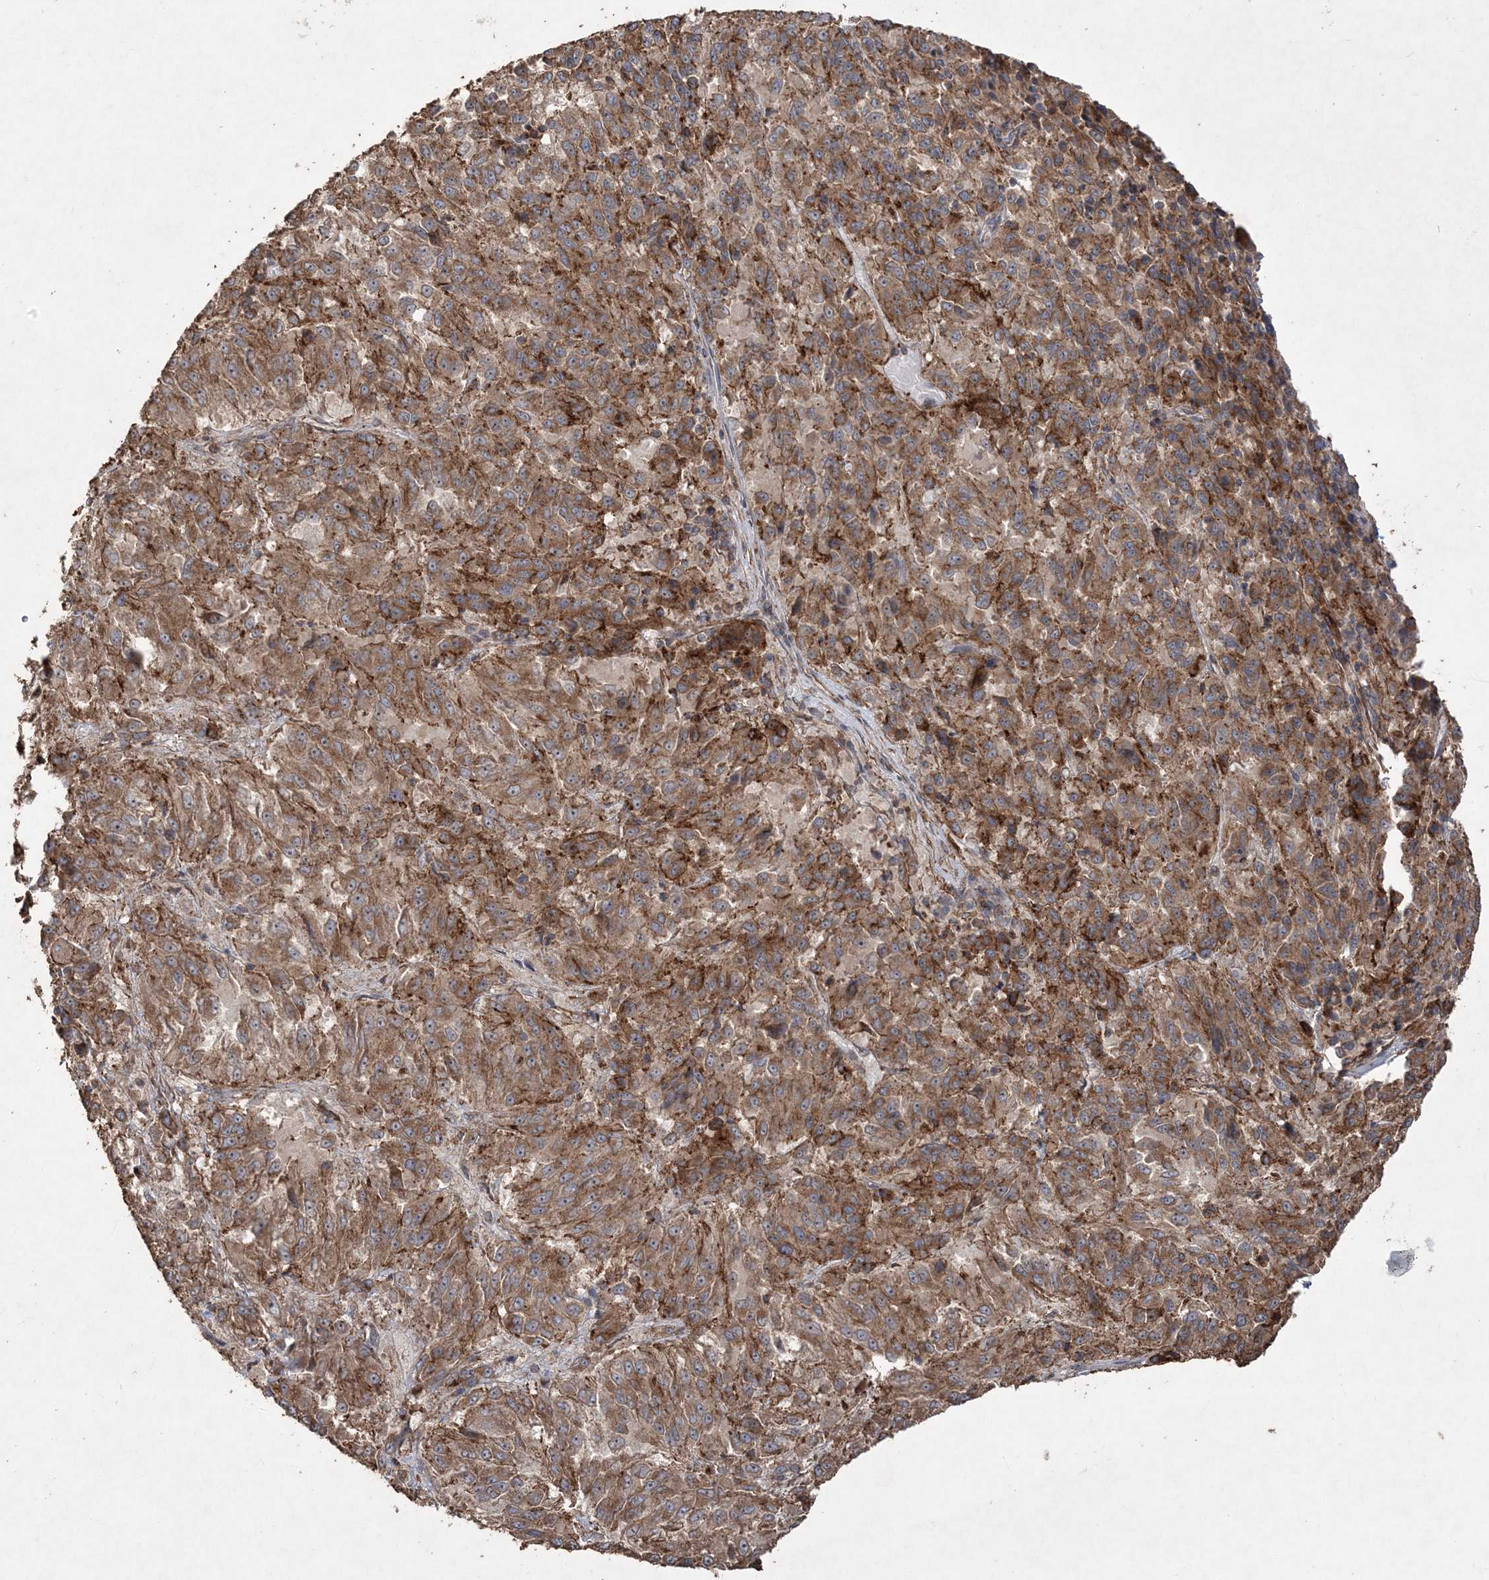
{"staining": {"intensity": "moderate", "quantity": ">75%", "location": "cytoplasmic/membranous"}, "tissue": "melanoma", "cell_type": "Tumor cells", "image_type": "cancer", "snomed": [{"axis": "morphology", "description": "Malignant melanoma, Metastatic site"}, {"axis": "topography", "description": "Lung"}], "caption": "Protein expression analysis of human malignant melanoma (metastatic site) reveals moderate cytoplasmic/membranous expression in about >75% of tumor cells.", "gene": "TTC7A", "patient": {"sex": "male", "age": 64}}